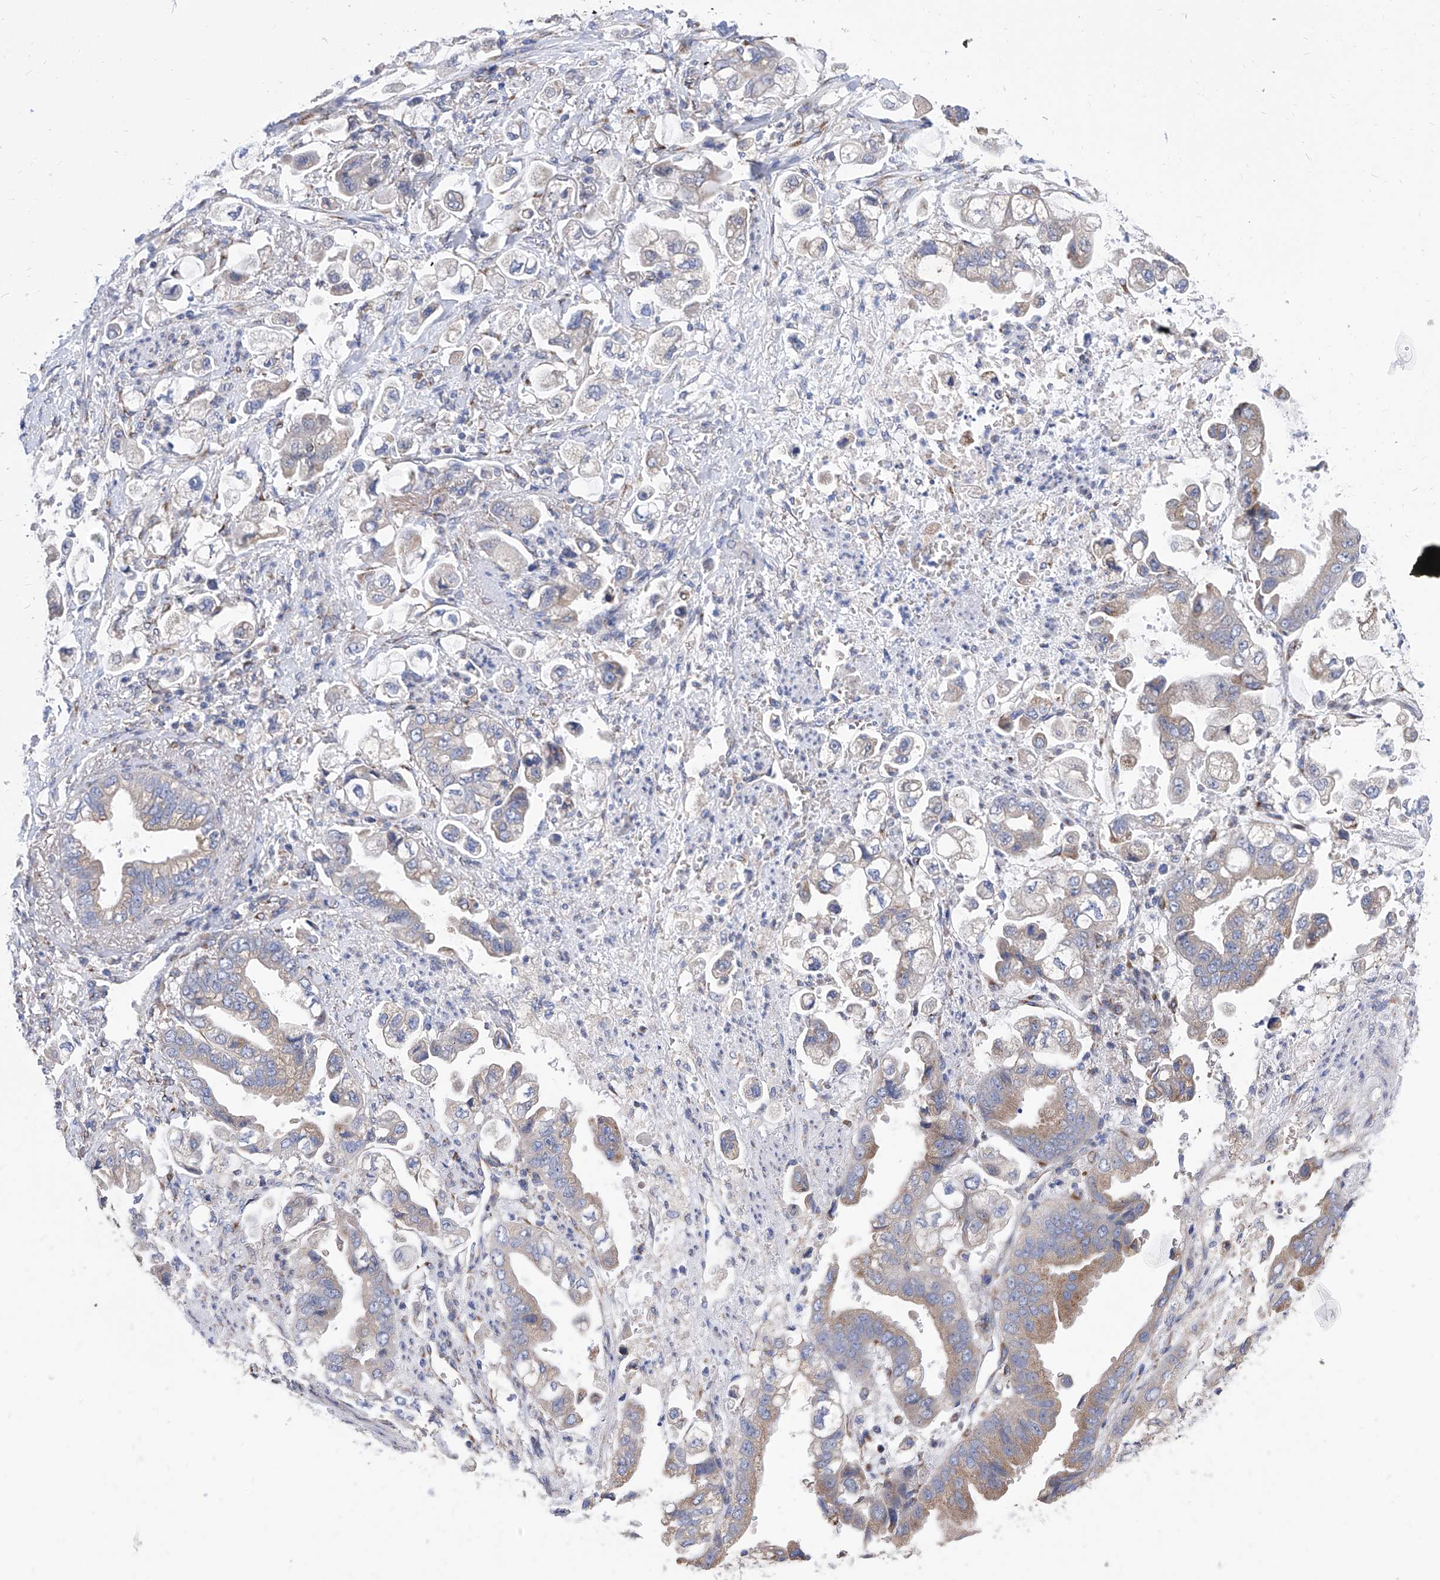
{"staining": {"intensity": "moderate", "quantity": "<25%", "location": "cytoplasmic/membranous"}, "tissue": "stomach cancer", "cell_type": "Tumor cells", "image_type": "cancer", "snomed": [{"axis": "morphology", "description": "Adenocarcinoma, NOS"}, {"axis": "topography", "description": "Stomach"}], "caption": "Protein staining displays moderate cytoplasmic/membranous staining in about <25% of tumor cells in stomach cancer.", "gene": "TJAP1", "patient": {"sex": "male", "age": 62}}